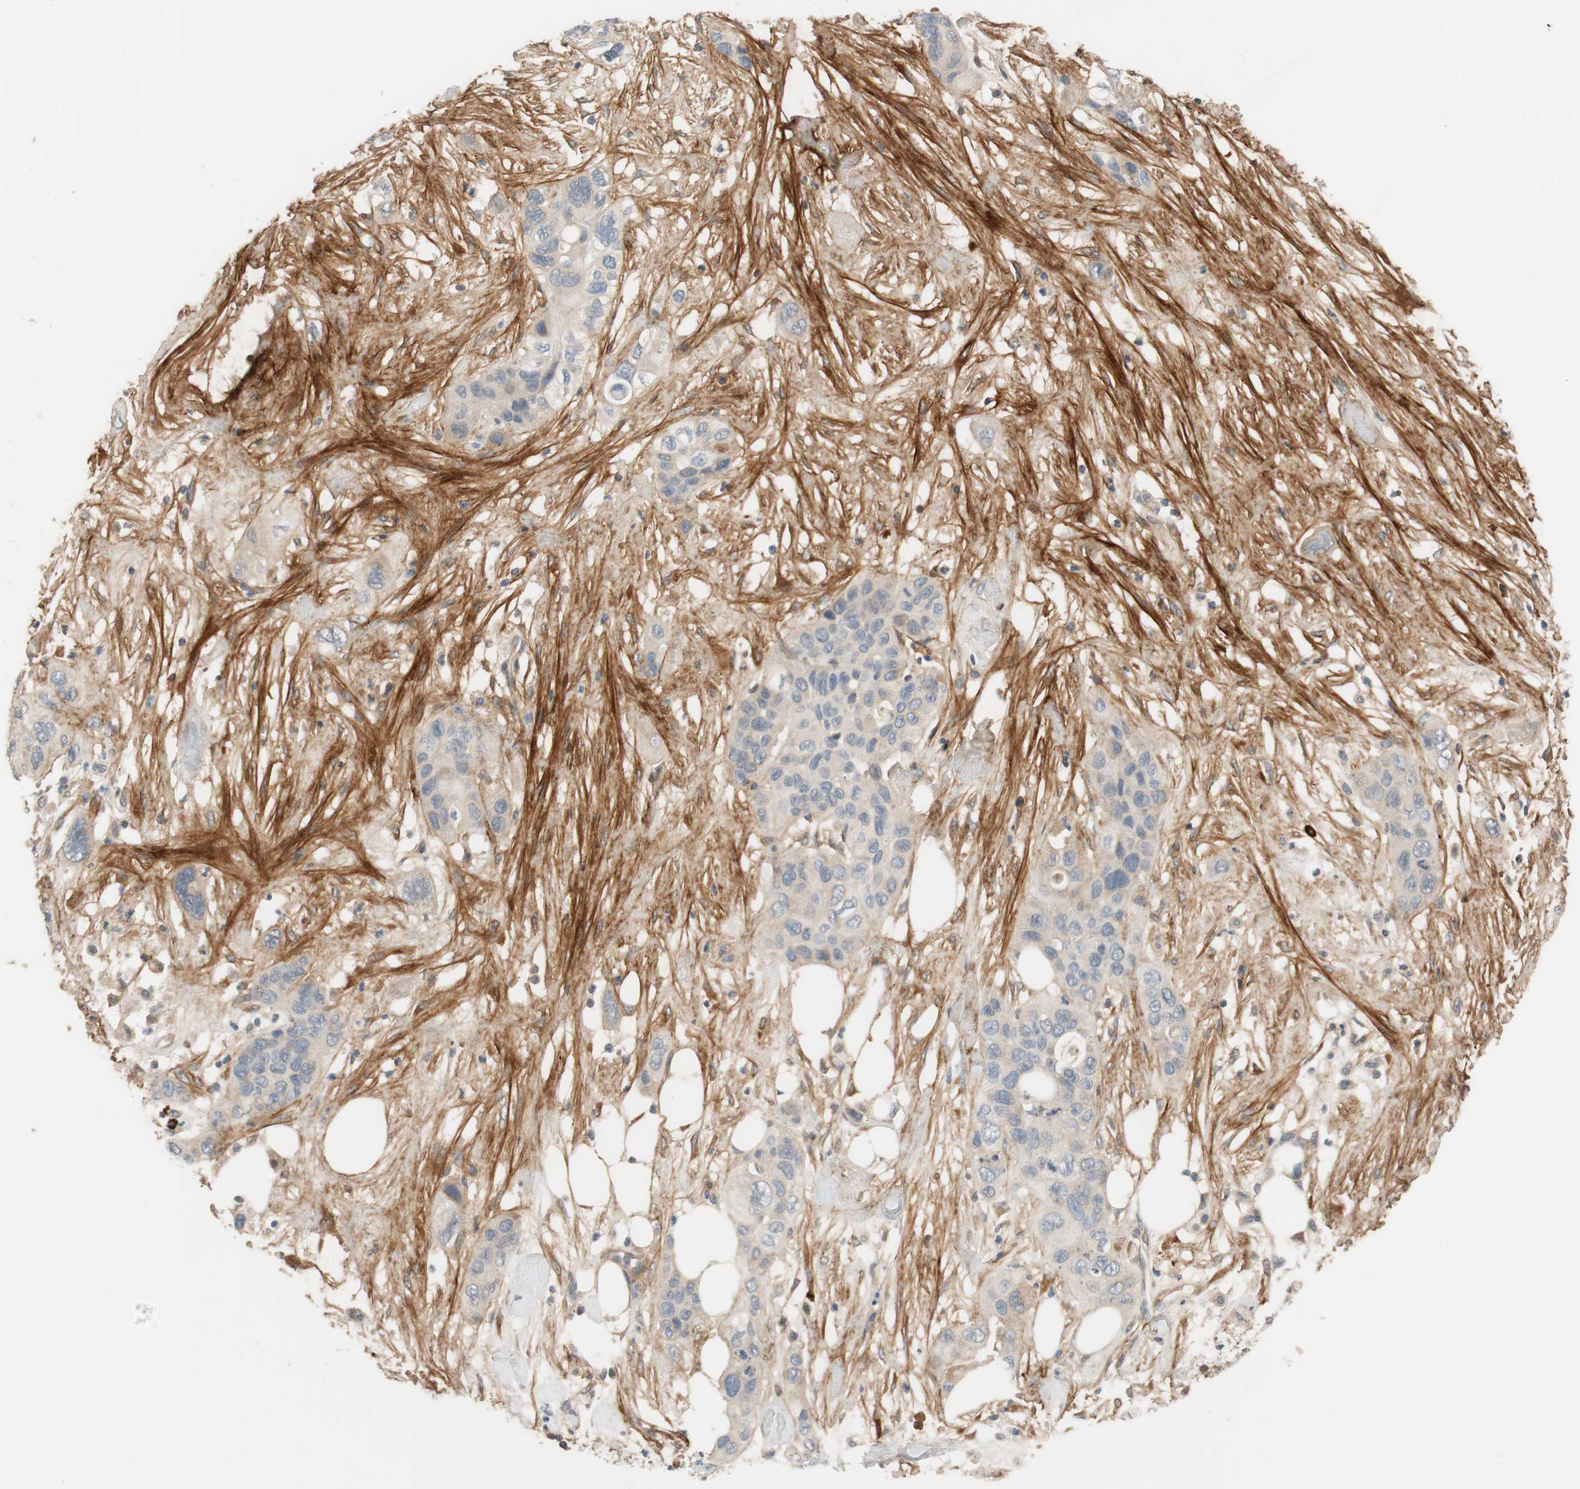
{"staining": {"intensity": "weak", "quantity": "25%-75%", "location": "cytoplasmic/membranous"}, "tissue": "pancreatic cancer", "cell_type": "Tumor cells", "image_type": "cancer", "snomed": [{"axis": "morphology", "description": "Adenocarcinoma, NOS"}, {"axis": "topography", "description": "Pancreas"}], "caption": "Human pancreatic cancer stained with a protein marker displays weak staining in tumor cells.", "gene": "COL12A1", "patient": {"sex": "female", "age": 71}}